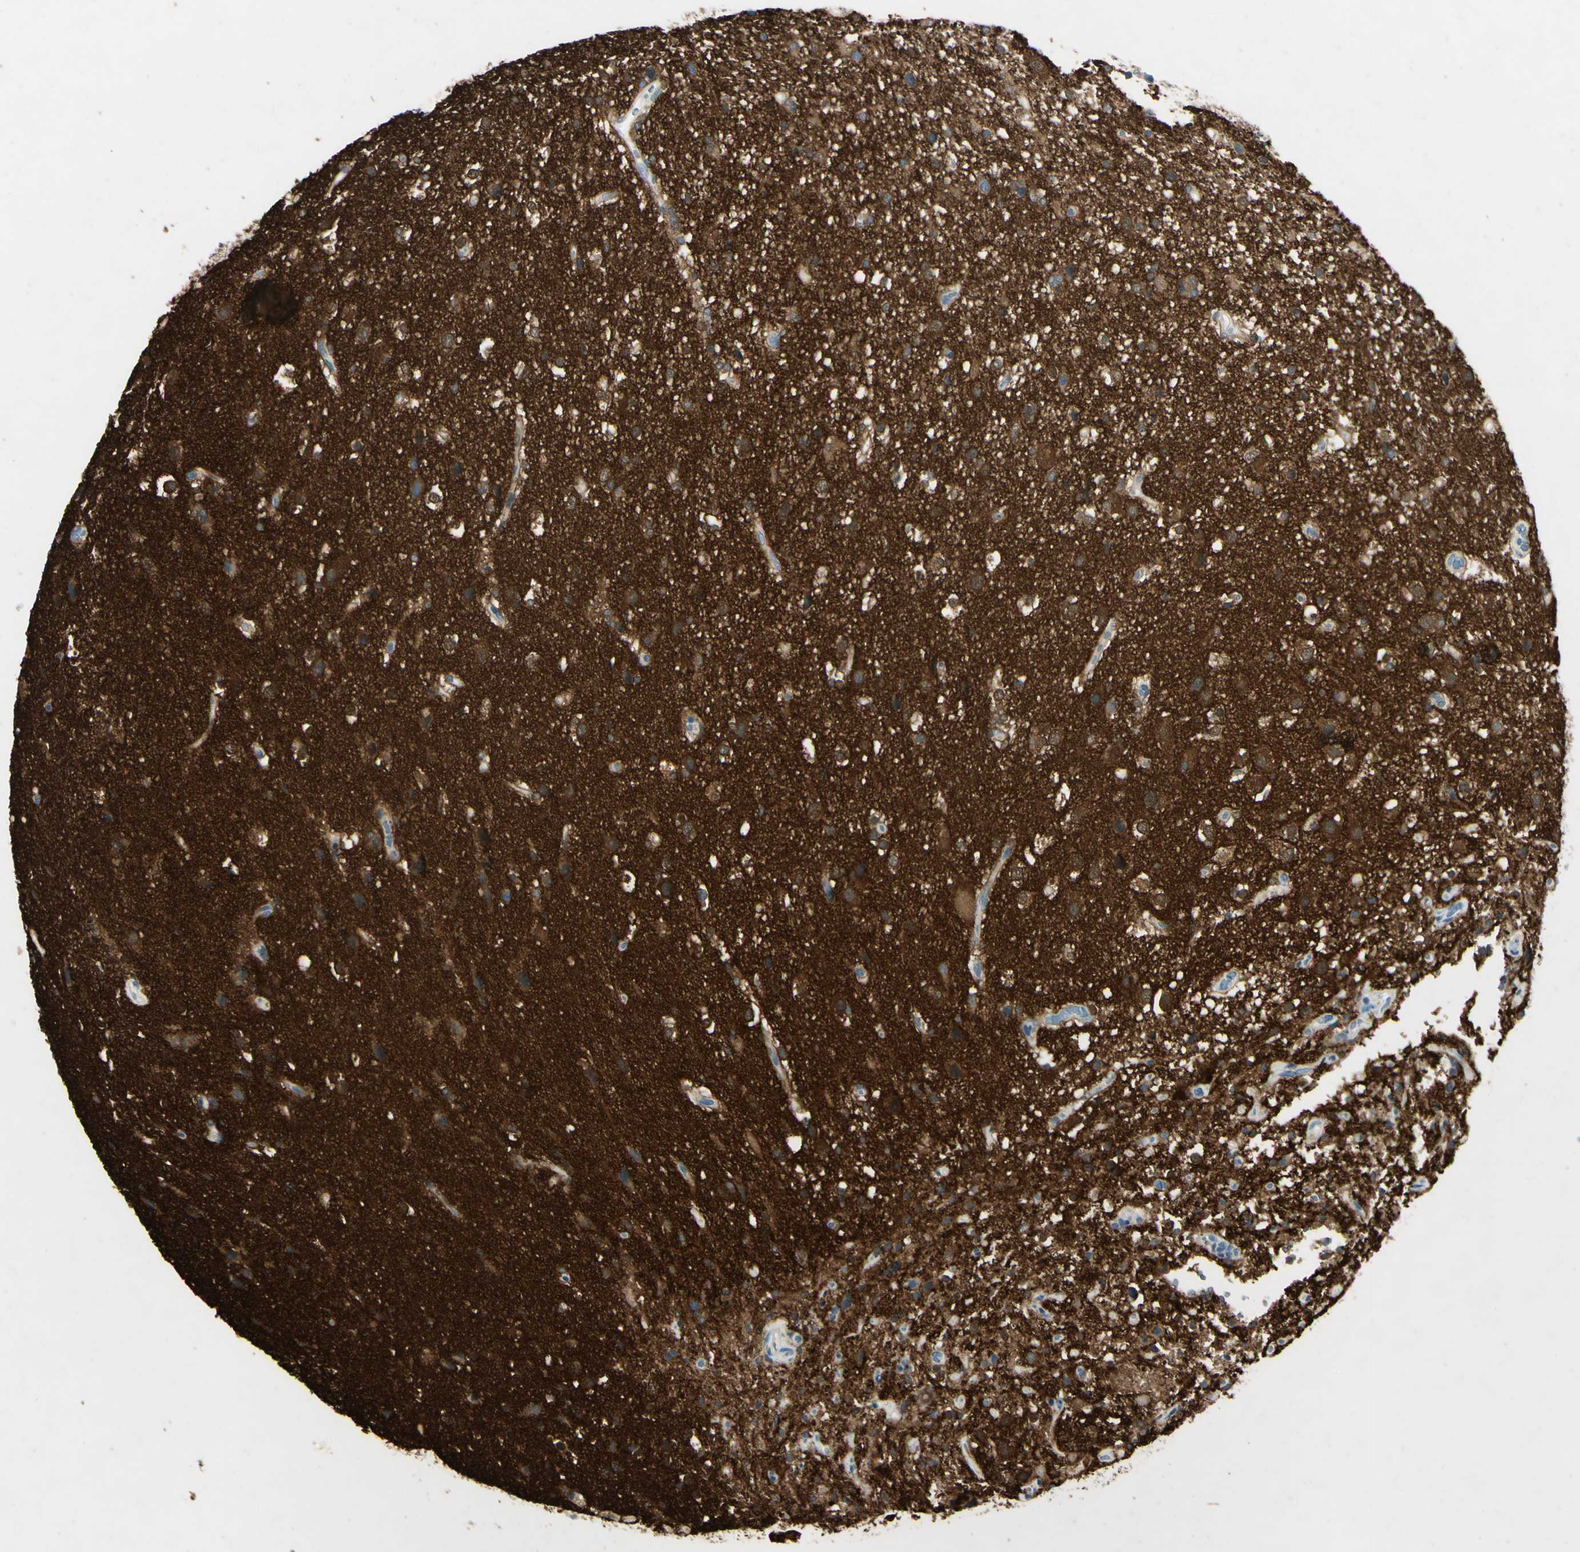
{"staining": {"intensity": "moderate", "quantity": "25%-75%", "location": "cytoplasmic/membranous"}, "tissue": "glioma", "cell_type": "Tumor cells", "image_type": "cancer", "snomed": [{"axis": "morphology", "description": "Glioma, malignant, High grade"}, {"axis": "topography", "description": "Brain"}], "caption": "A brown stain labels moderate cytoplasmic/membranous expression of a protein in human malignant high-grade glioma tumor cells. (Brightfield microscopy of DAB IHC at high magnification).", "gene": "SNAP91", "patient": {"sex": "male", "age": 33}}